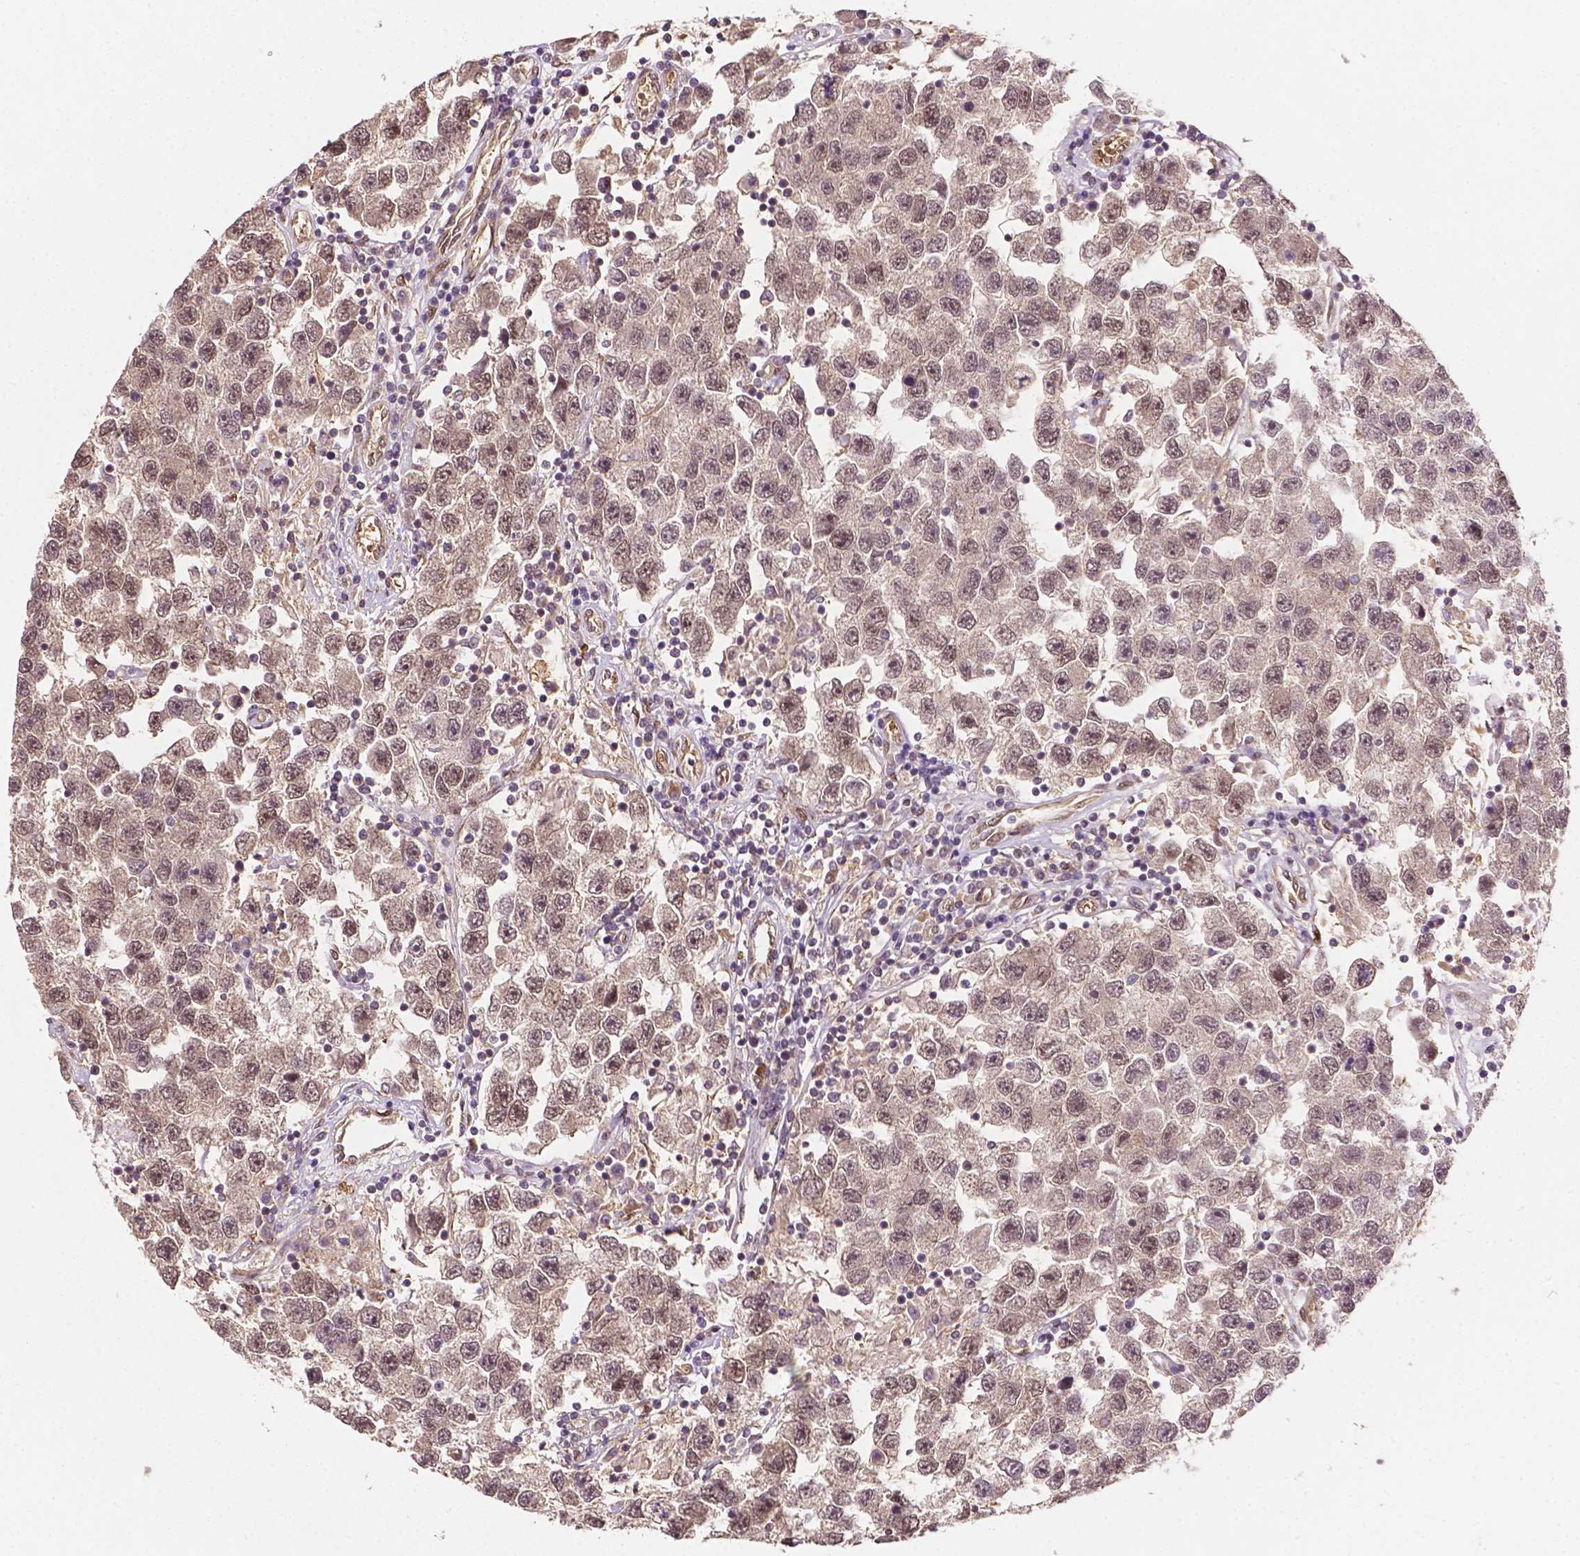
{"staining": {"intensity": "weak", "quantity": ">75%", "location": "nuclear"}, "tissue": "testis cancer", "cell_type": "Tumor cells", "image_type": "cancer", "snomed": [{"axis": "morphology", "description": "Seminoma, NOS"}, {"axis": "topography", "description": "Testis"}], "caption": "The image shows immunohistochemical staining of testis cancer. There is weak nuclear staining is seen in about >75% of tumor cells. The protein of interest is shown in brown color, while the nuclei are stained blue.", "gene": "YAP1", "patient": {"sex": "male", "age": 26}}